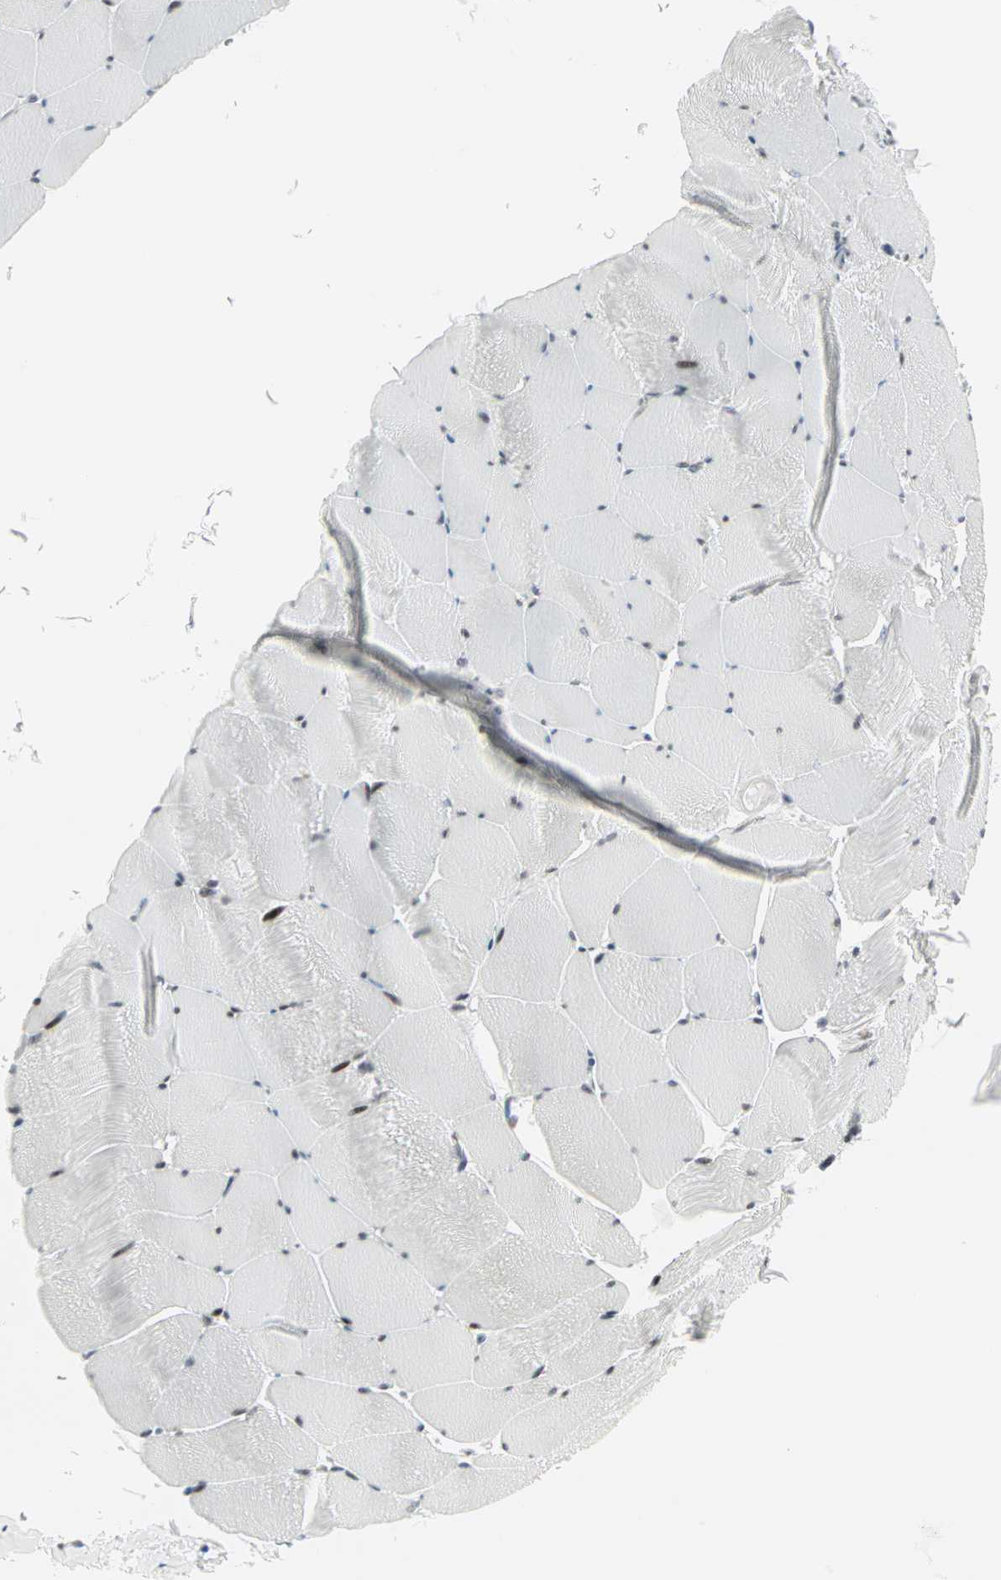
{"staining": {"intensity": "moderate", "quantity": "<25%", "location": "nuclear"}, "tissue": "skeletal muscle", "cell_type": "Myocytes", "image_type": "normal", "snomed": [{"axis": "morphology", "description": "Normal tissue, NOS"}, {"axis": "topography", "description": "Skeletal muscle"}], "caption": "DAB (3,3'-diaminobenzidine) immunohistochemical staining of benign human skeletal muscle shows moderate nuclear protein positivity in about <25% of myocytes.", "gene": "CBLC", "patient": {"sex": "male", "age": 62}}